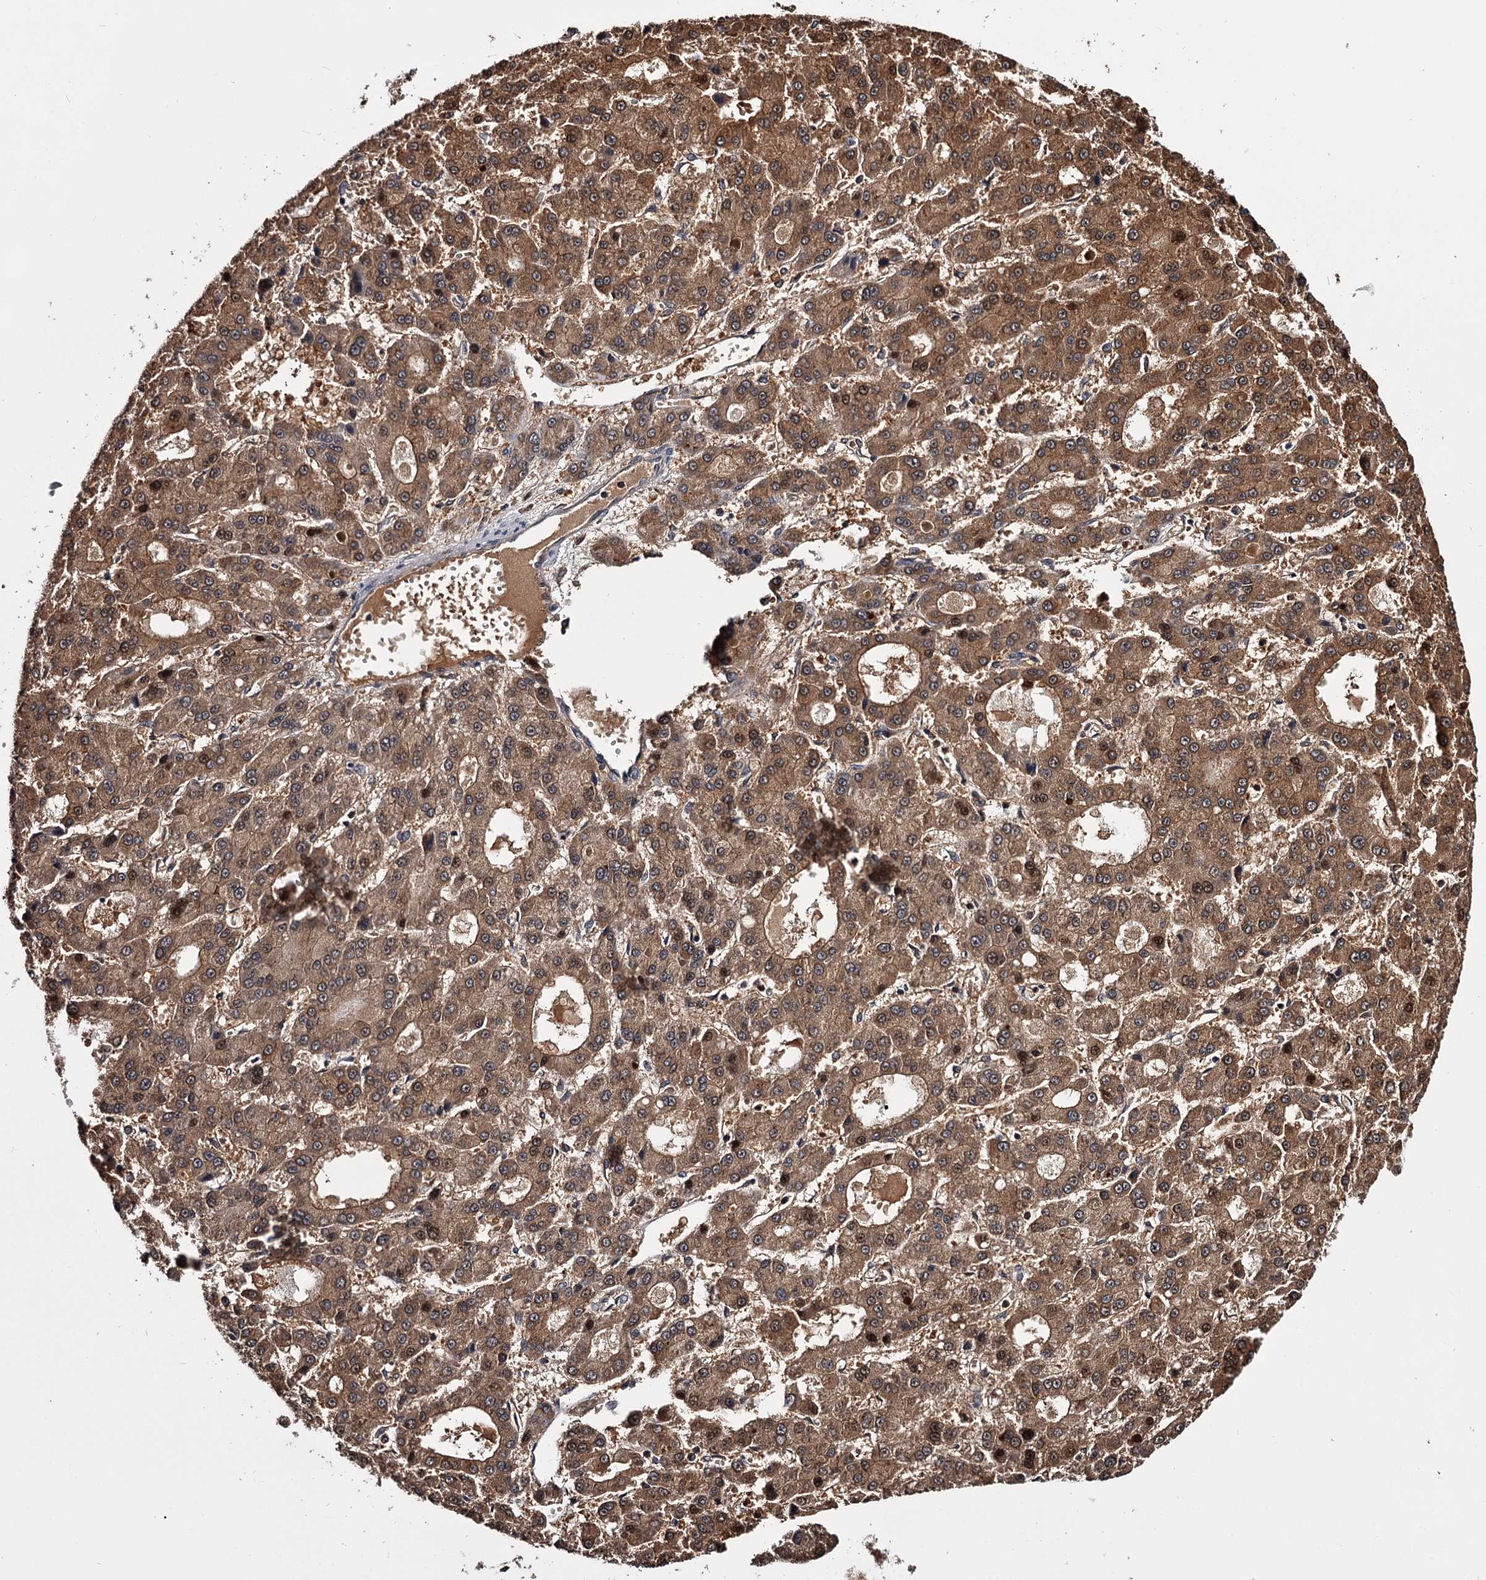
{"staining": {"intensity": "moderate", "quantity": ">75%", "location": "cytoplasmic/membranous,nuclear"}, "tissue": "liver cancer", "cell_type": "Tumor cells", "image_type": "cancer", "snomed": [{"axis": "morphology", "description": "Carcinoma, Hepatocellular, NOS"}, {"axis": "topography", "description": "Liver"}], "caption": "This is an image of immunohistochemistry staining of liver hepatocellular carcinoma, which shows moderate positivity in the cytoplasmic/membranous and nuclear of tumor cells.", "gene": "GSTO1", "patient": {"sex": "male", "age": 70}}